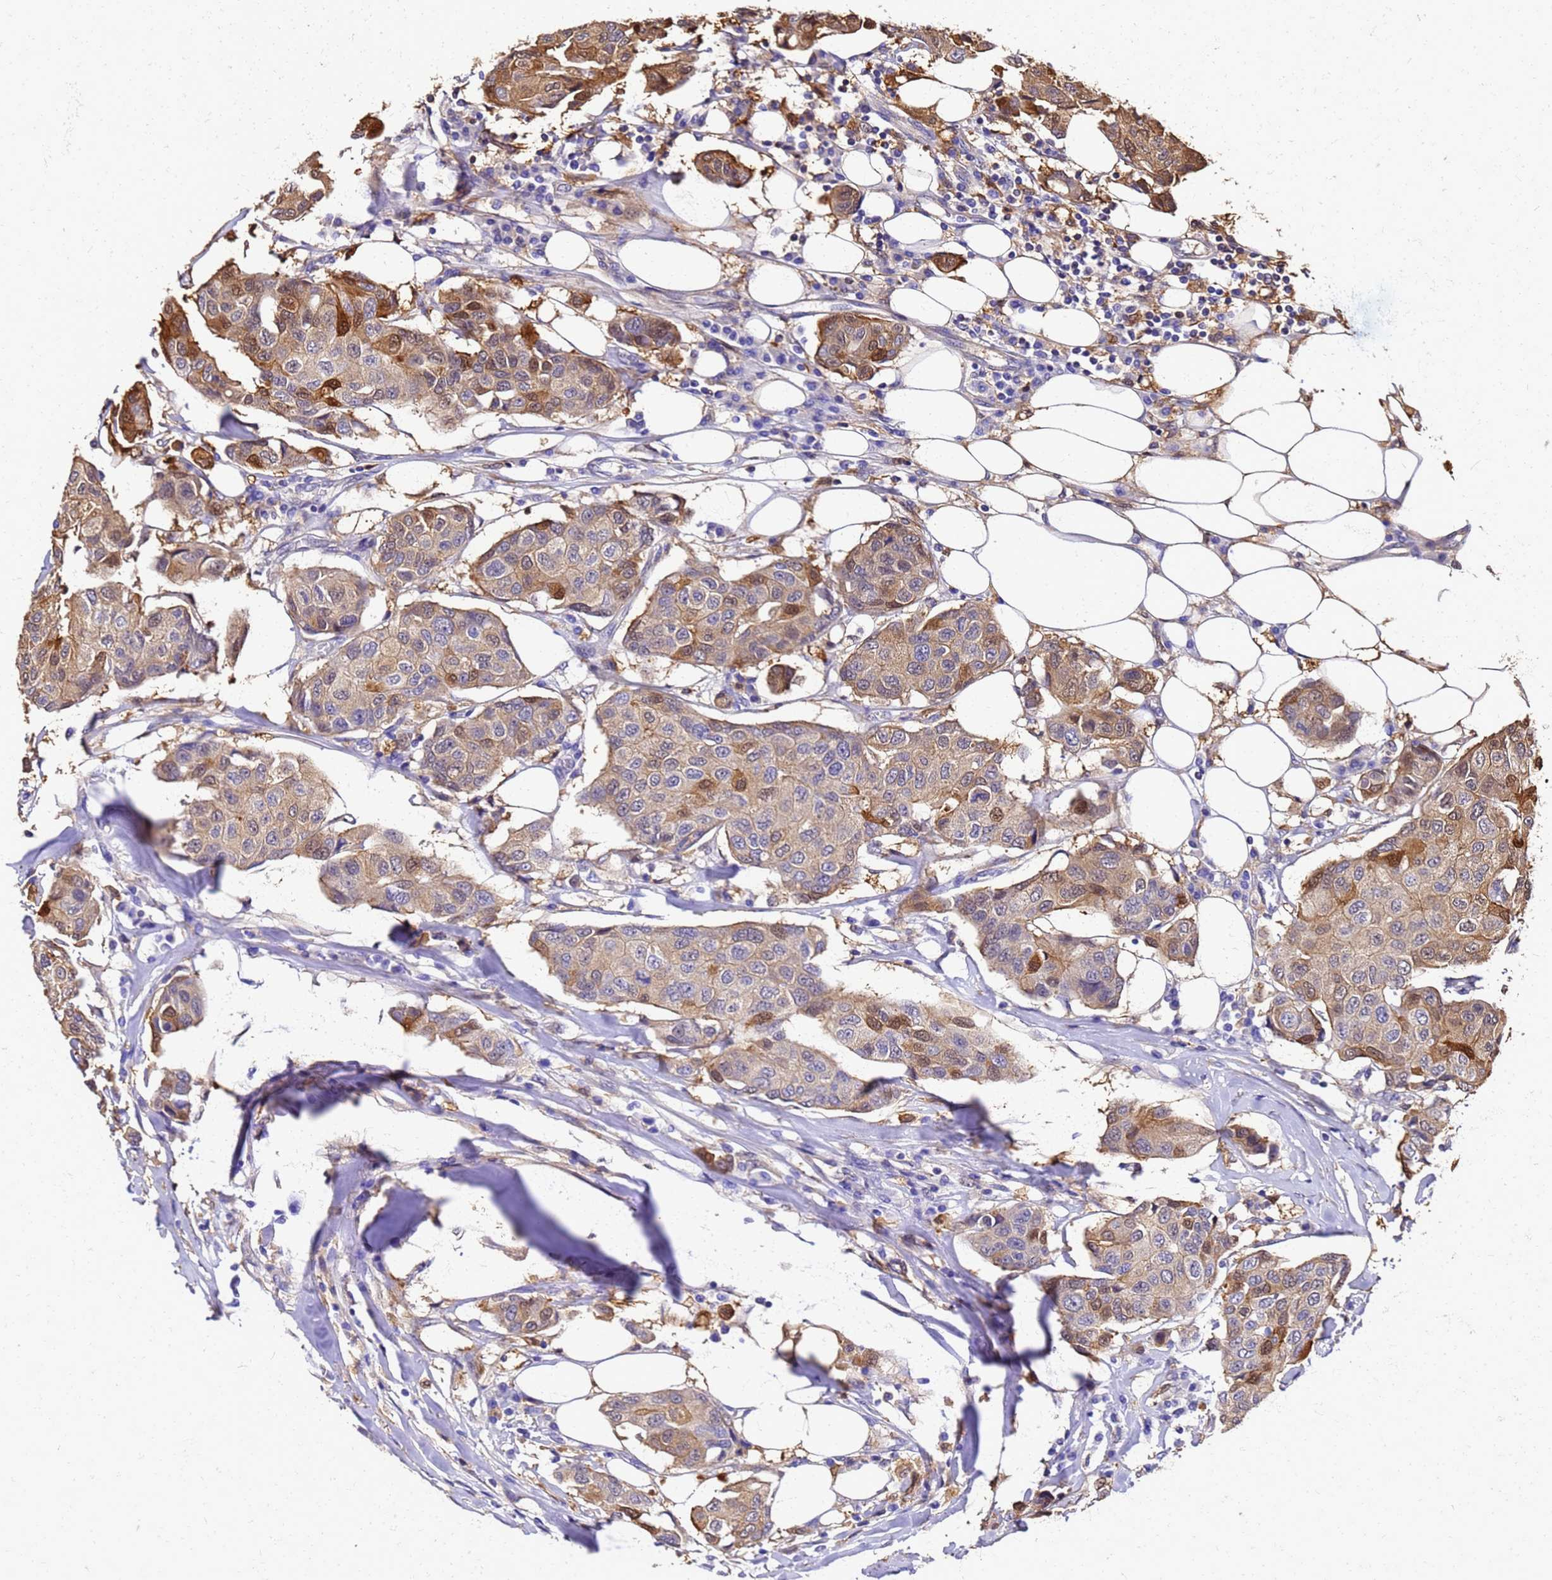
{"staining": {"intensity": "moderate", "quantity": "25%-75%", "location": "cytoplasmic/membranous,nuclear"}, "tissue": "breast cancer", "cell_type": "Tumor cells", "image_type": "cancer", "snomed": [{"axis": "morphology", "description": "Duct carcinoma"}, {"axis": "topography", "description": "Breast"}], "caption": "Immunohistochemistry histopathology image of human intraductal carcinoma (breast) stained for a protein (brown), which shows medium levels of moderate cytoplasmic/membranous and nuclear expression in about 25%-75% of tumor cells.", "gene": "S100A11", "patient": {"sex": "female", "age": 80}}